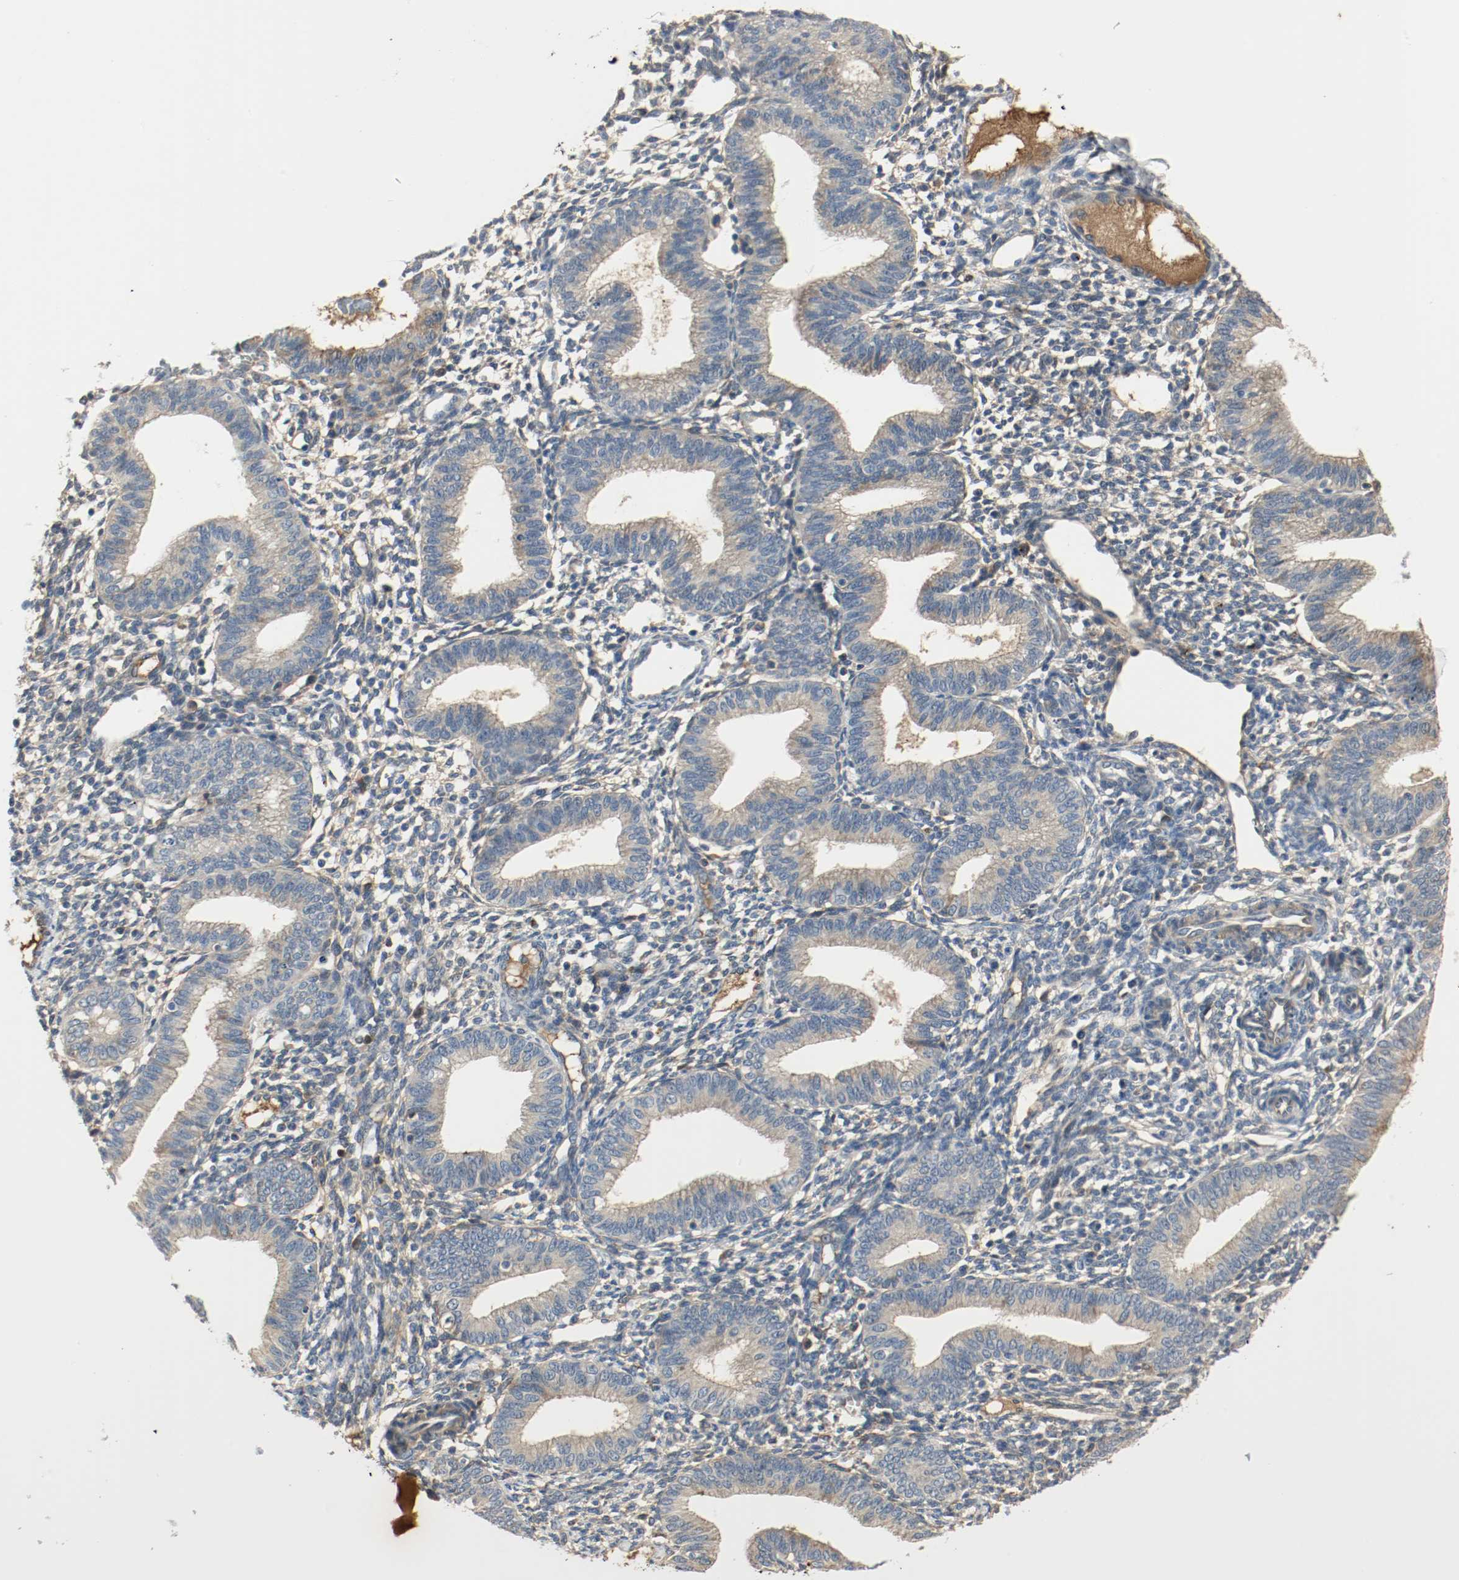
{"staining": {"intensity": "negative", "quantity": "none", "location": "none"}, "tissue": "endometrium", "cell_type": "Cells in endometrial stroma", "image_type": "normal", "snomed": [{"axis": "morphology", "description": "Normal tissue, NOS"}, {"axis": "topography", "description": "Endometrium"}], "caption": "This is an IHC micrograph of benign human endometrium. There is no expression in cells in endometrial stroma.", "gene": "MELTF", "patient": {"sex": "female", "age": 61}}